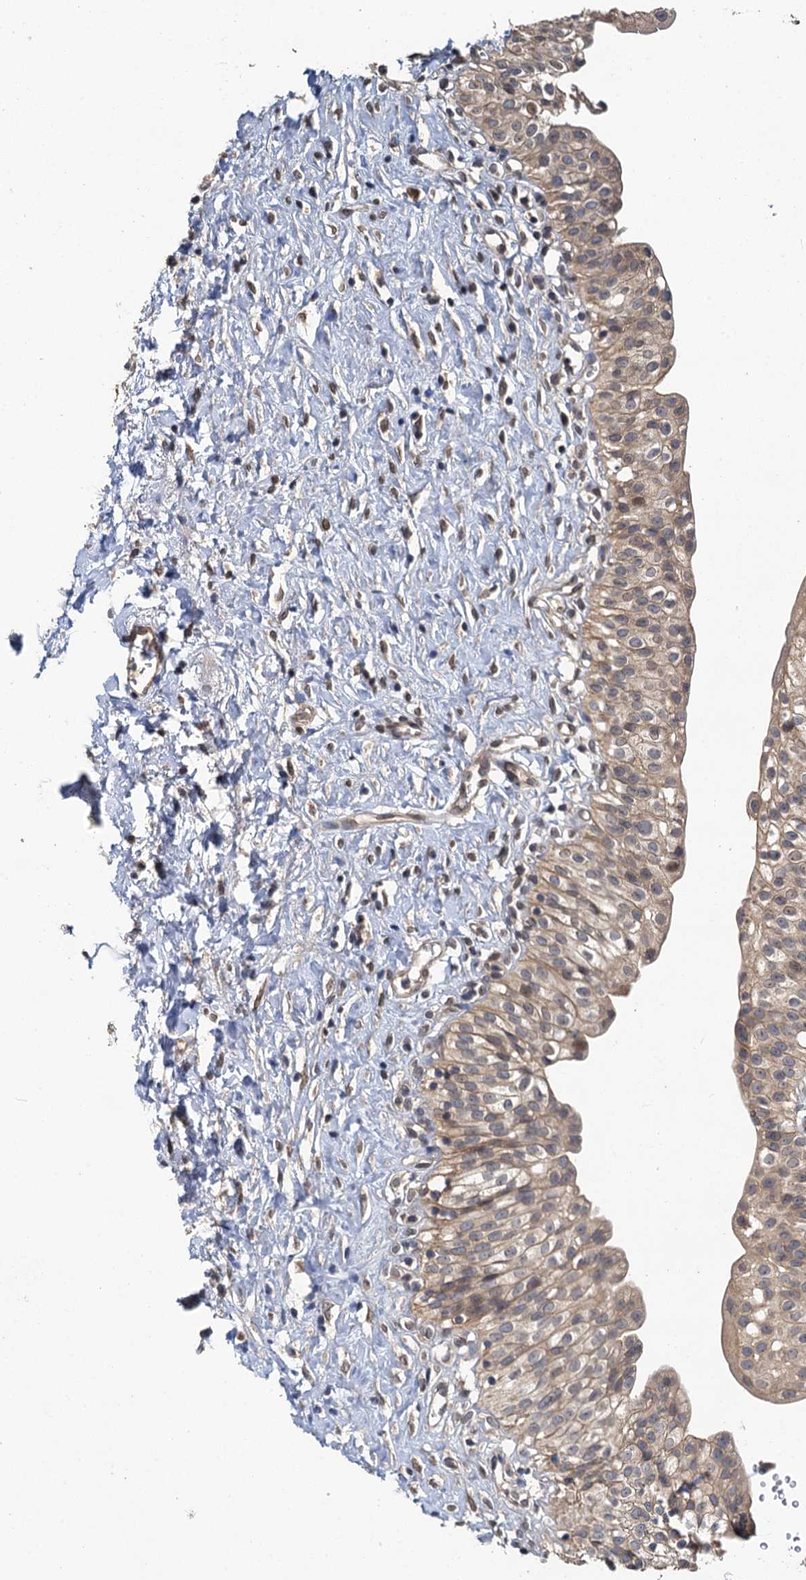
{"staining": {"intensity": "moderate", "quantity": ">75%", "location": "cytoplasmic/membranous"}, "tissue": "urinary bladder", "cell_type": "Urothelial cells", "image_type": "normal", "snomed": [{"axis": "morphology", "description": "Normal tissue, NOS"}, {"axis": "topography", "description": "Urinary bladder"}], "caption": "This is a histology image of IHC staining of normal urinary bladder, which shows moderate positivity in the cytoplasmic/membranous of urothelial cells.", "gene": "ZNF324", "patient": {"sex": "male", "age": 51}}